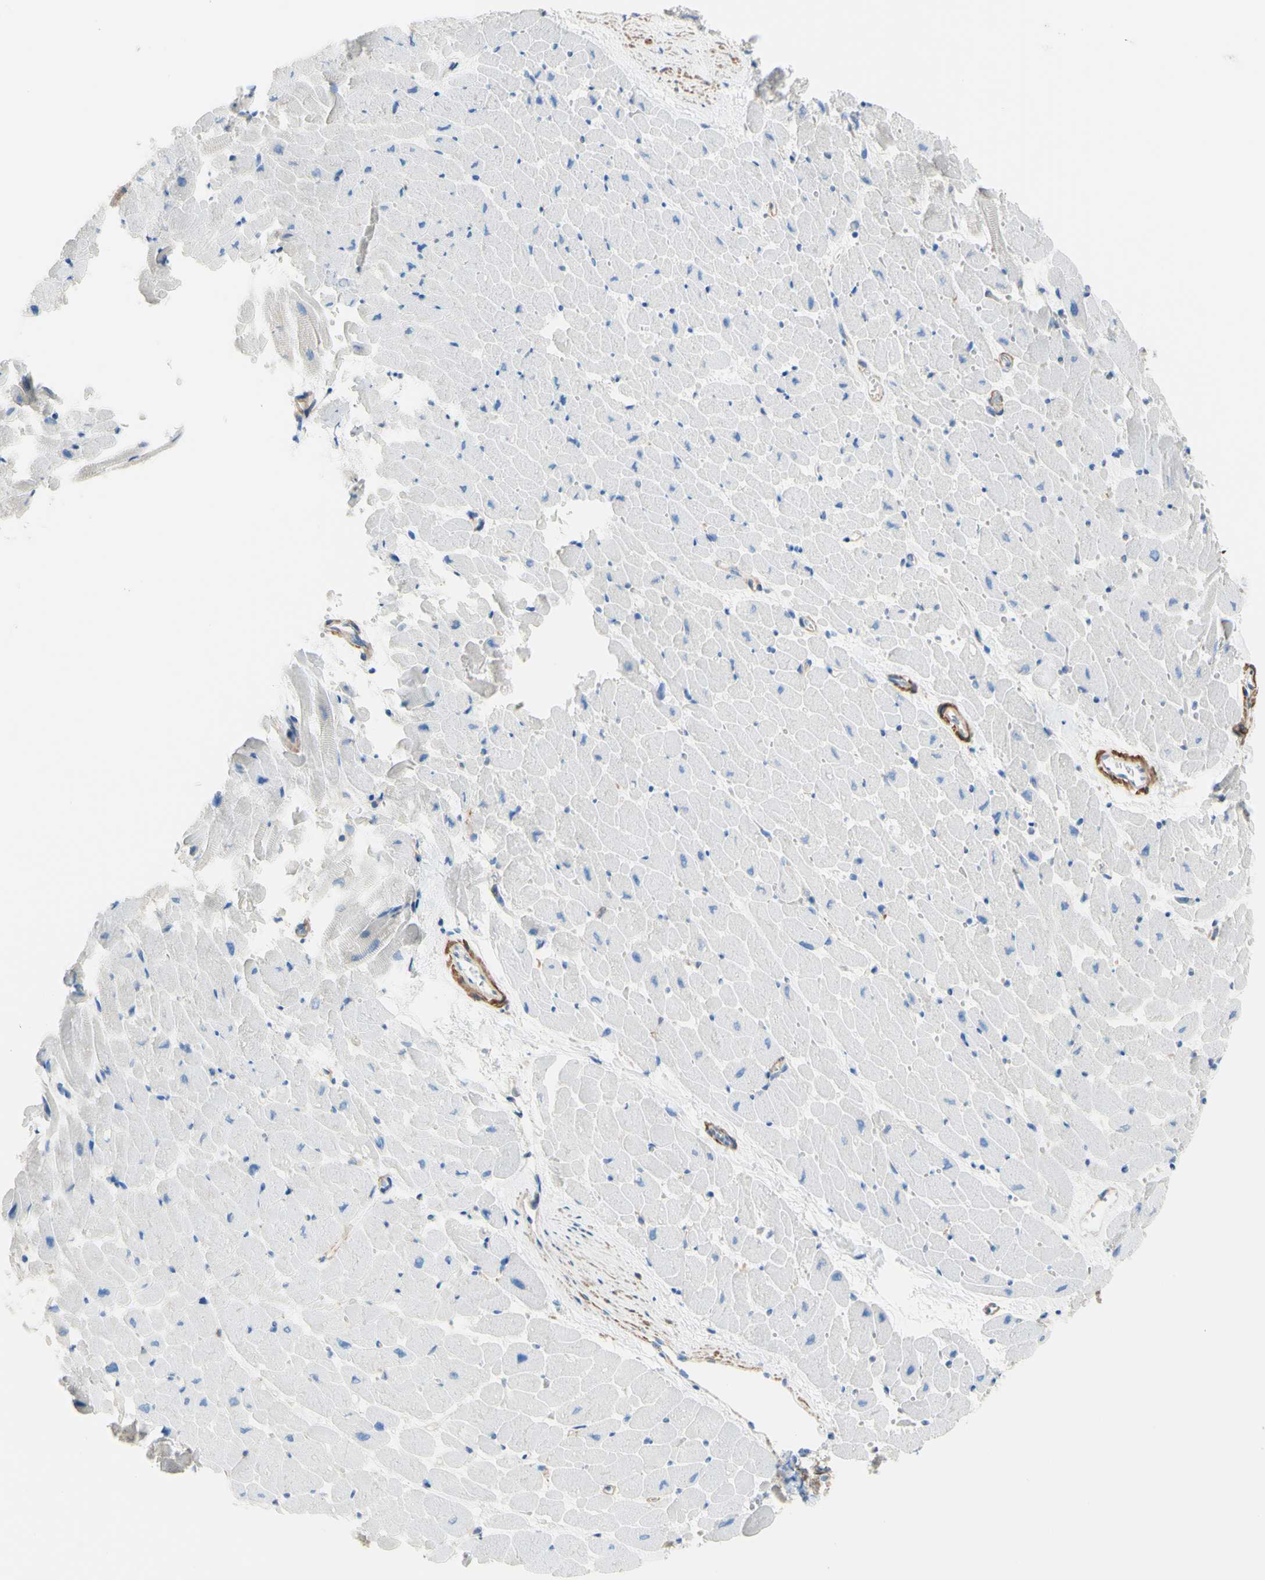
{"staining": {"intensity": "negative", "quantity": "none", "location": "none"}, "tissue": "heart muscle", "cell_type": "Cardiomyocytes", "image_type": "normal", "snomed": [{"axis": "morphology", "description": "Normal tissue, NOS"}, {"axis": "topography", "description": "Heart"}], "caption": "Immunohistochemistry histopathology image of normal heart muscle: human heart muscle stained with DAB (3,3'-diaminobenzidine) exhibits no significant protein staining in cardiomyocytes. The staining was performed using DAB to visualize the protein expression in brown, while the nuclei were stained in blue with hematoxylin (Magnification: 20x).", "gene": "RETREG2", "patient": {"sex": "male", "age": 45}}